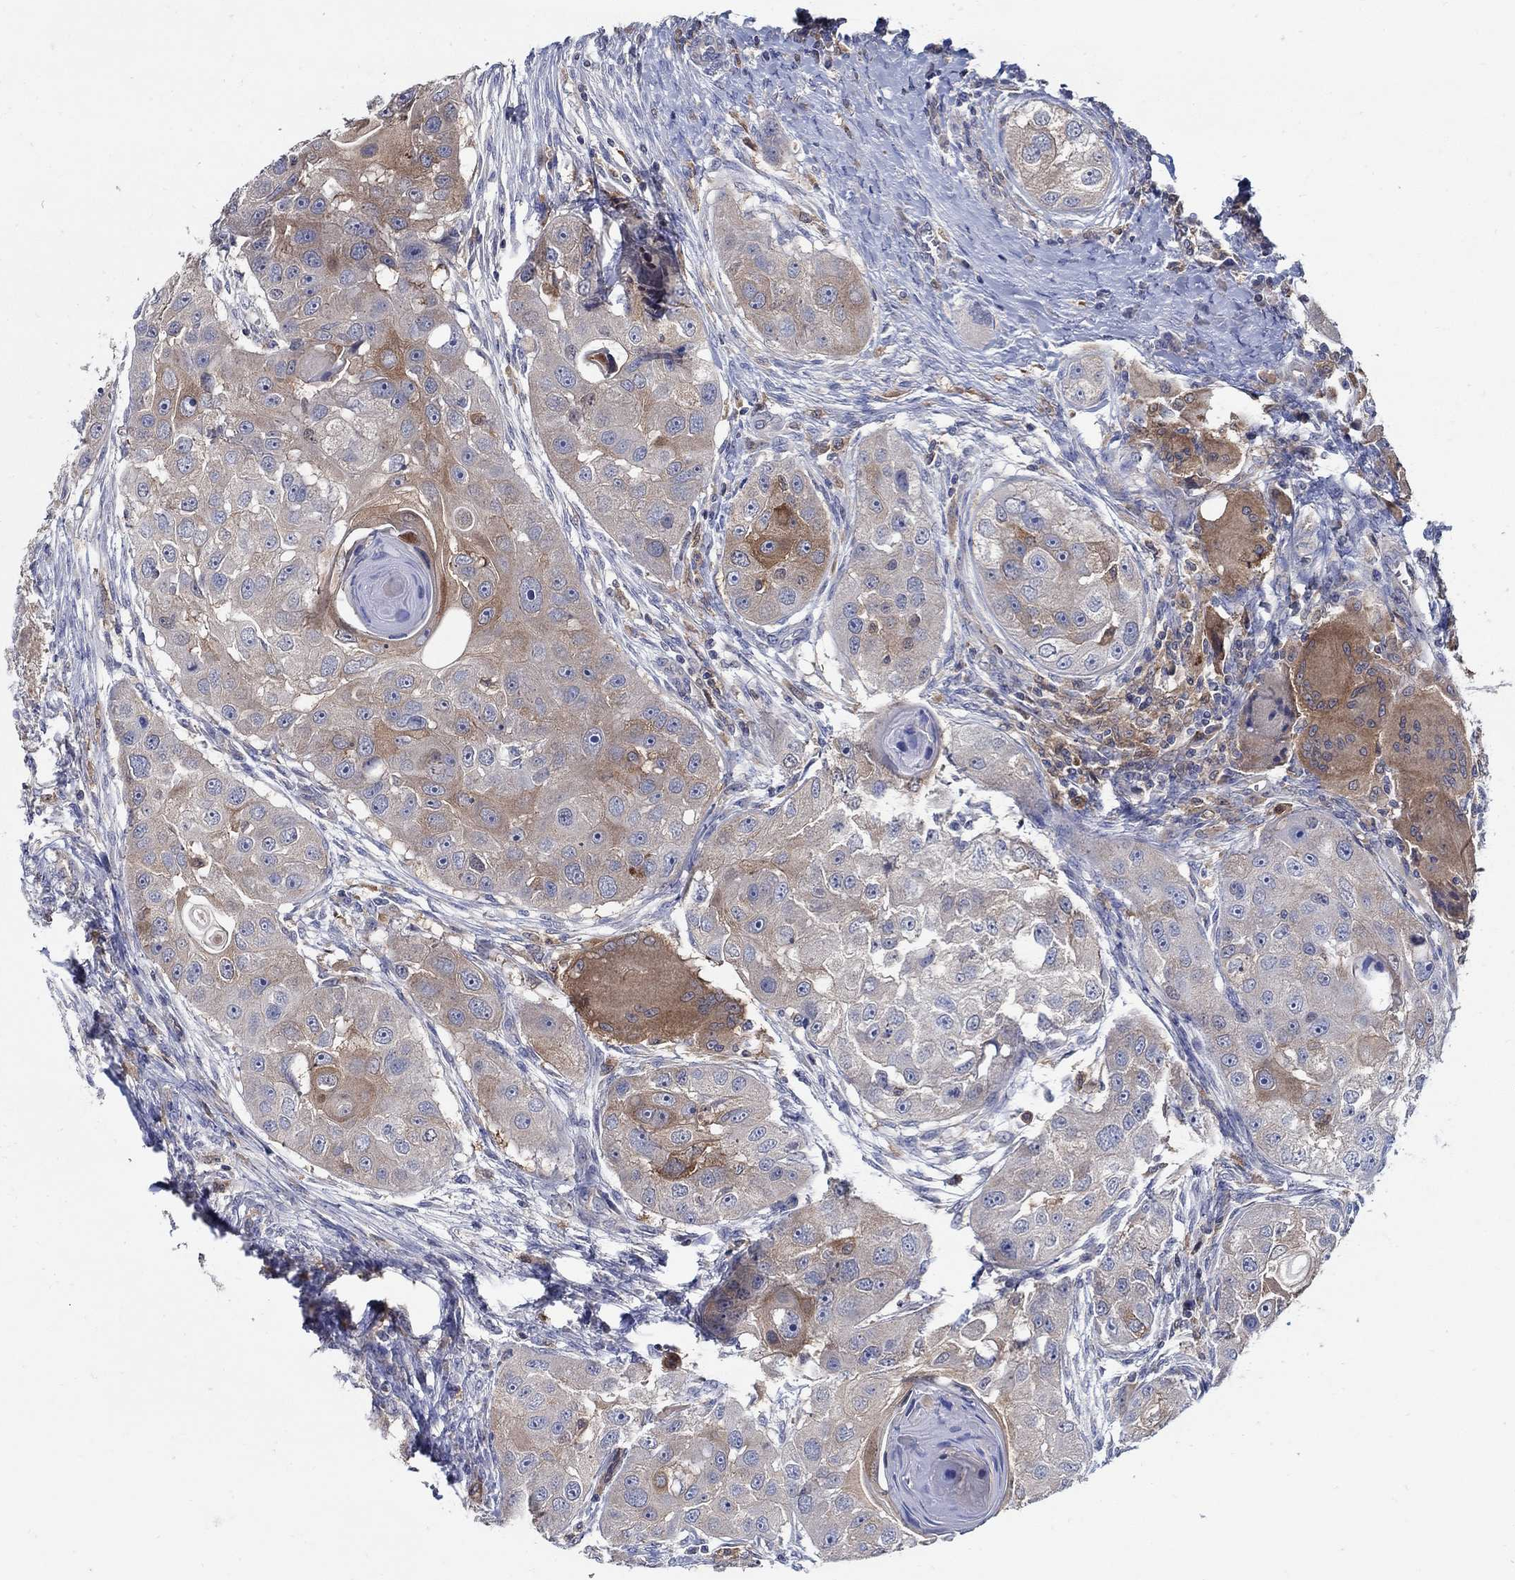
{"staining": {"intensity": "moderate", "quantity": "<25%", "location": "cytoplasmic/membranous"}, "tissue": "head and neck cancer", "cell_type": "Tumor cells", "image_type": "cancer", "snomed": [{"axis": "morphology", "description": "Squamous cell carcinoma, NOS"}, {"axis": "topography", "description": "Head-Neck"}], "caption": "This is a photomicrograph of IHC staining of squamous cell carcinoma (head and neck), which shows moderate staining in the cytoplasmic/membranous of tumor cells.", "gene": "MTHFR", "patient": {"sex": "male", "age": 51}}